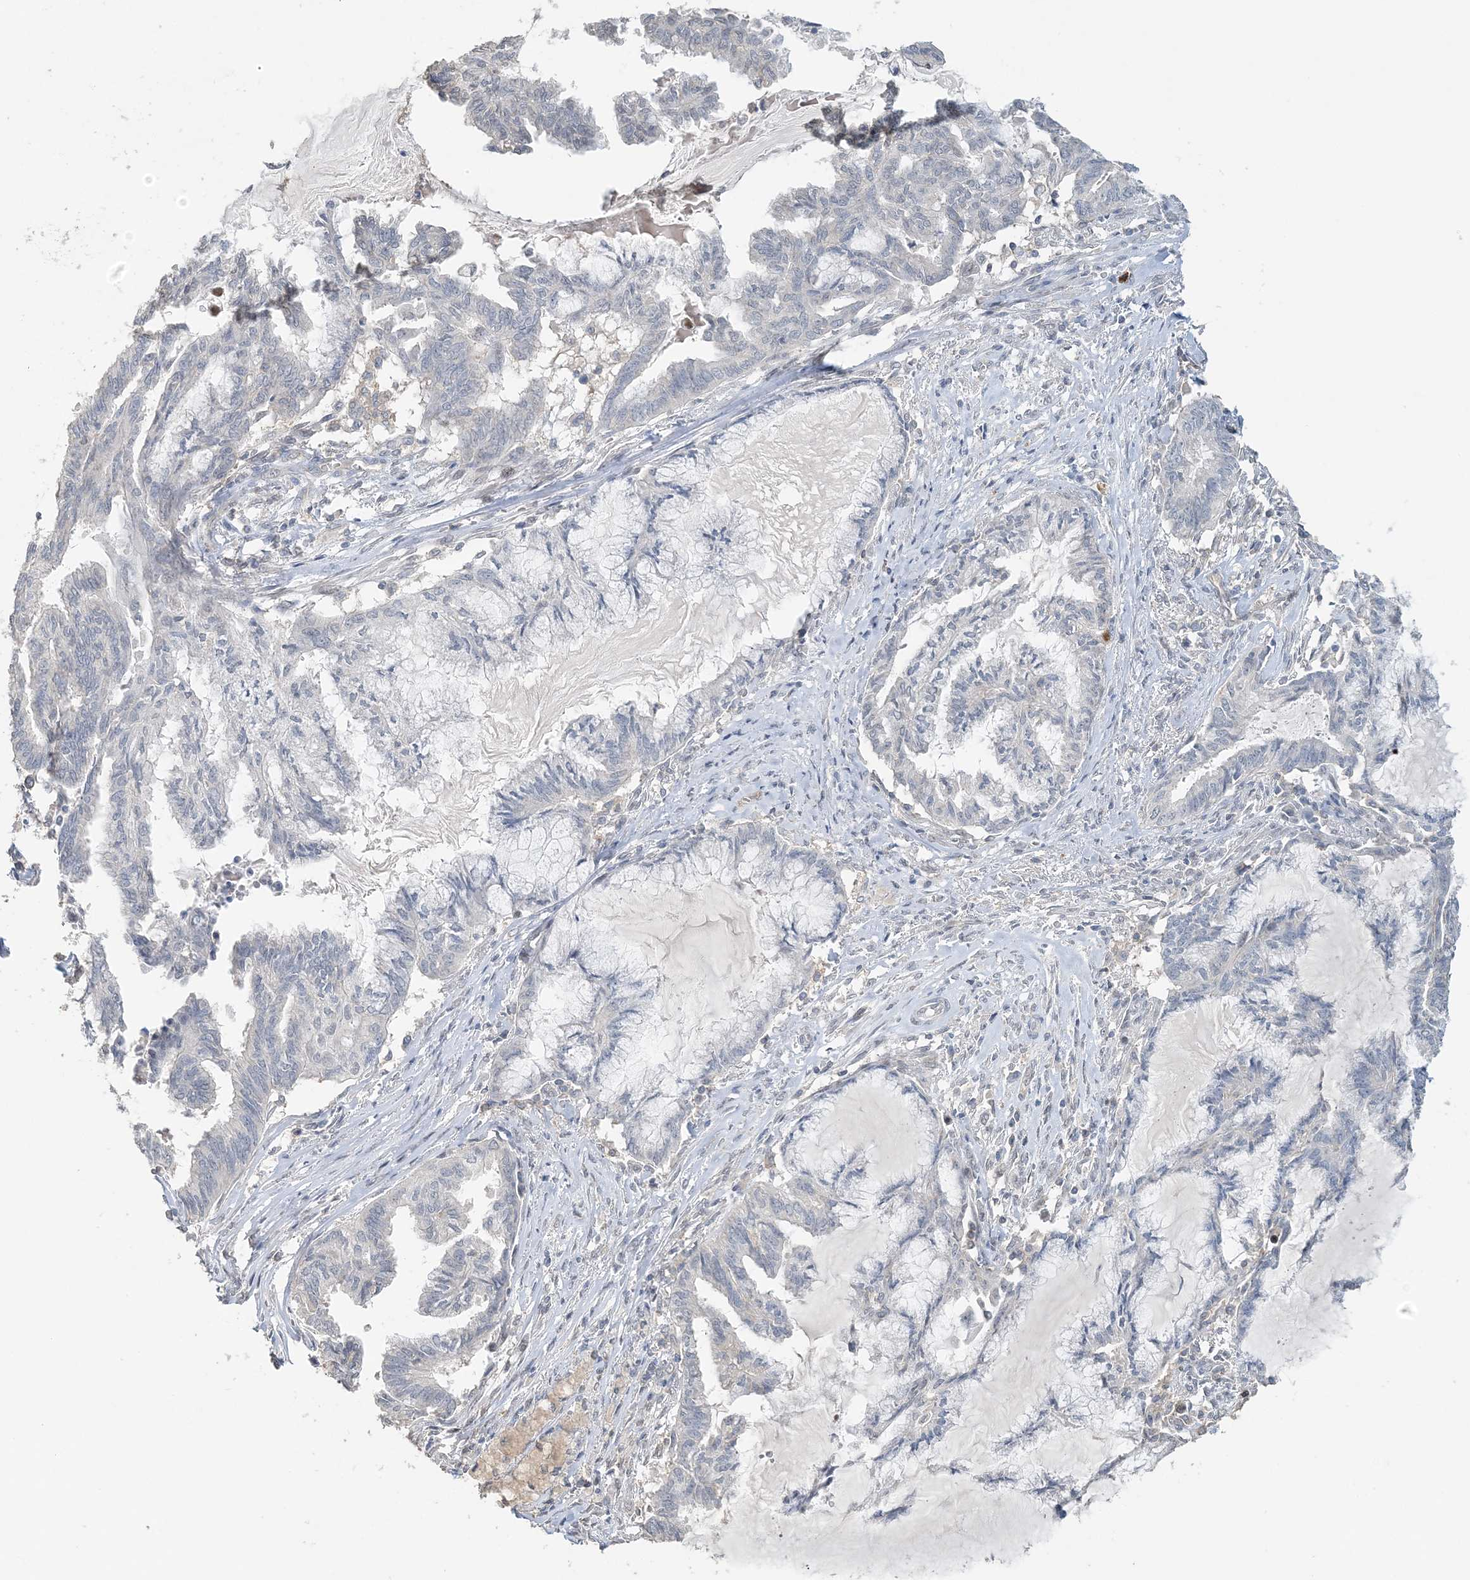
{"staining": {"intensity": "negative", "quantity": "none", "location": "none"}, "tissue": "endometrial cancer", "cell_type": "Tumor cells", "image_type": "cancer", "snomed": [{"axis": "morphology", "description": "Adenocarcinoma, NOS"}, {"axis": "topography", "description": "Endometrium"}], "caption": "The IHC micrograph has no significant staining in tumor cells of endometrial adenocarcinoma tissue. (Immunohistochemistry (ihc), brightfield microscopy, high magnification).", "gene": "FAM110A", "patient": {"sex": "female", "age": 86}}